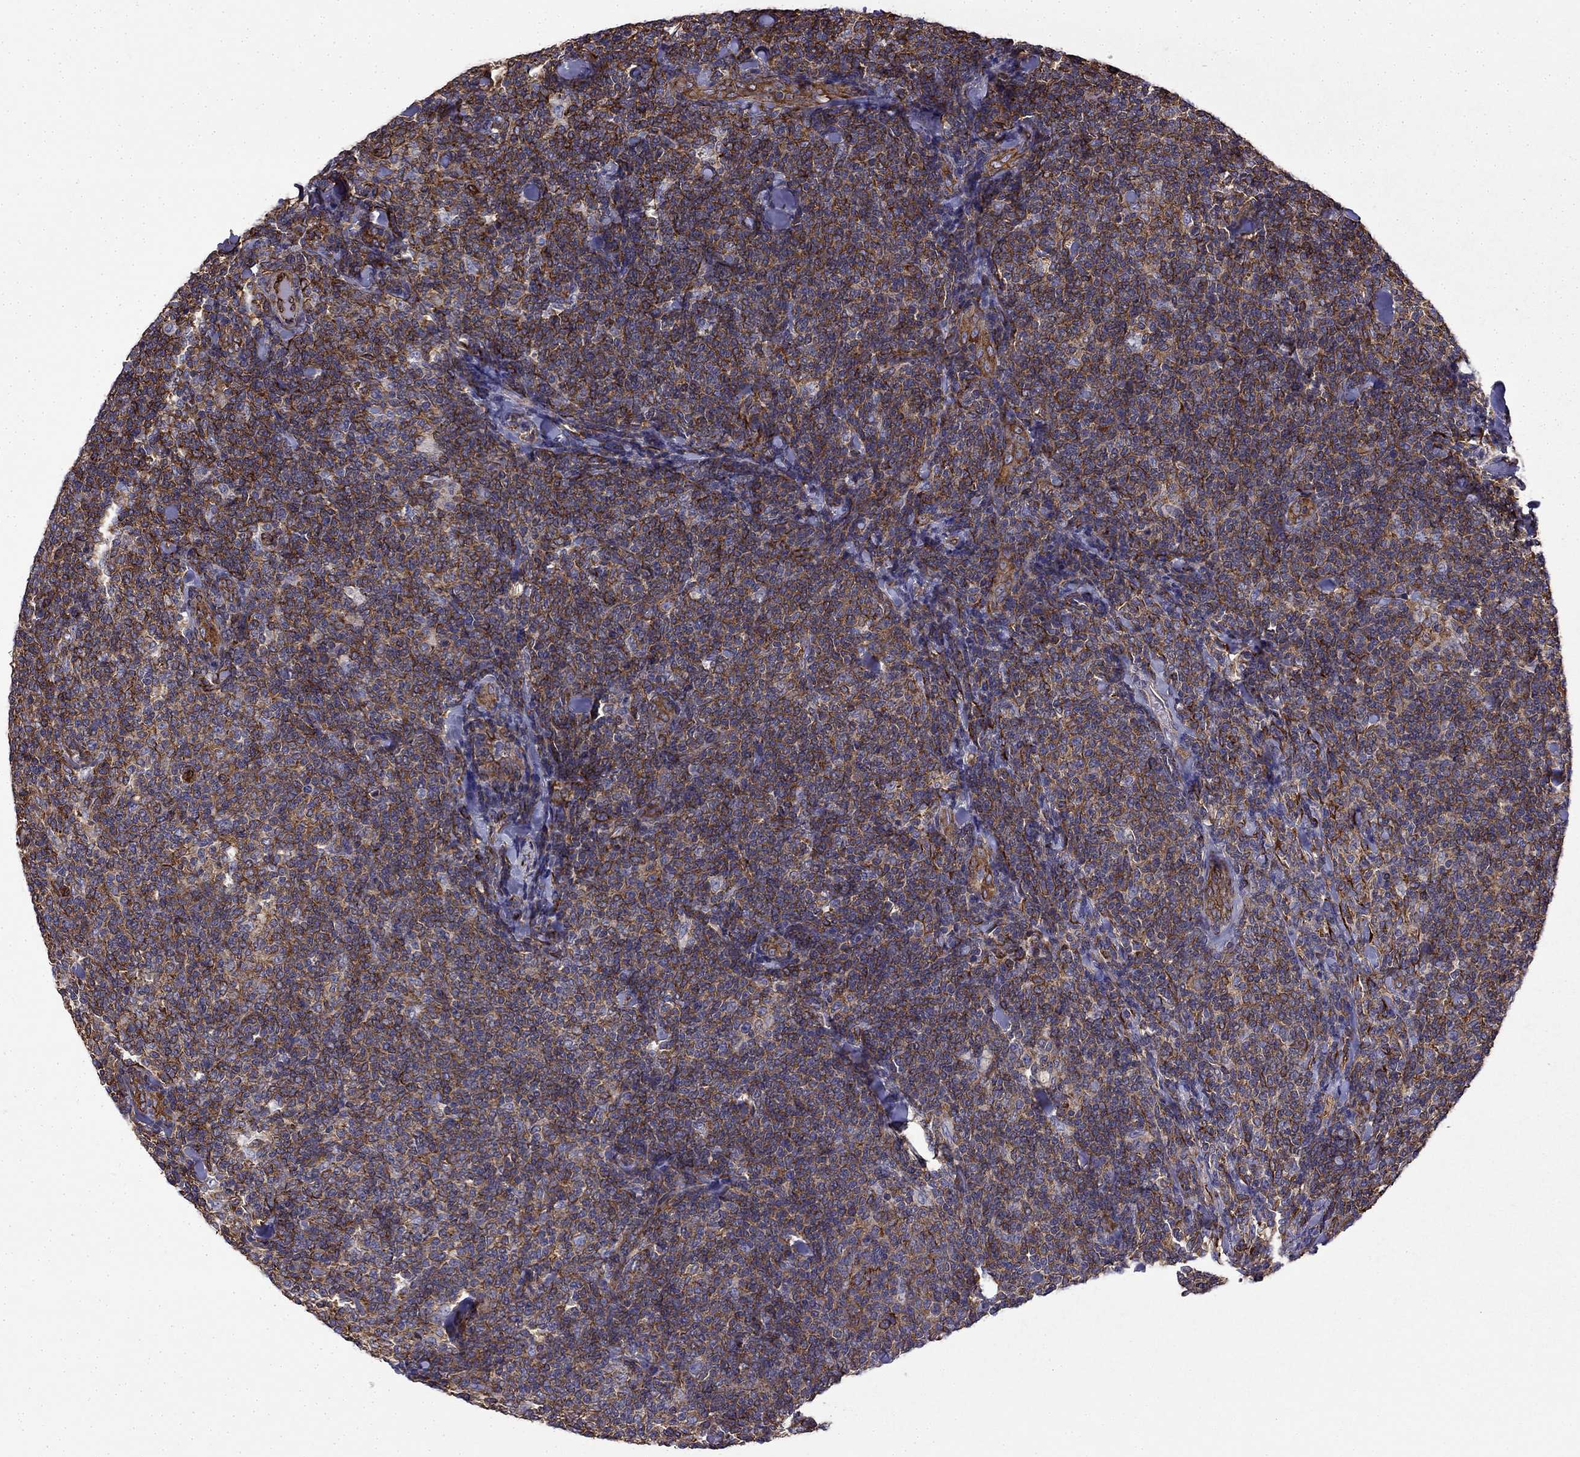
{"staining": {"intensity": "moderate", "quantity": ">75%", "location": "cytoplasmic/membranous"}, "tissue": "lymphoma", "cell_type": "Tumor cells", "image_type": "cancer", "snomed": [{"axis": "morphology", "description": "Malignant lymphoma, non-Hodgkin's type, Low grade"}, {"axis": "topography", "description": "Lymph node"}], "caption": "A medium amount of moderate cytoplasmic/membranous staining is appreciated in about >75% of tumor cells in lymphoma tissue.", "gene": "MAP4", "patient": {"sex": "female", "age": 56}}